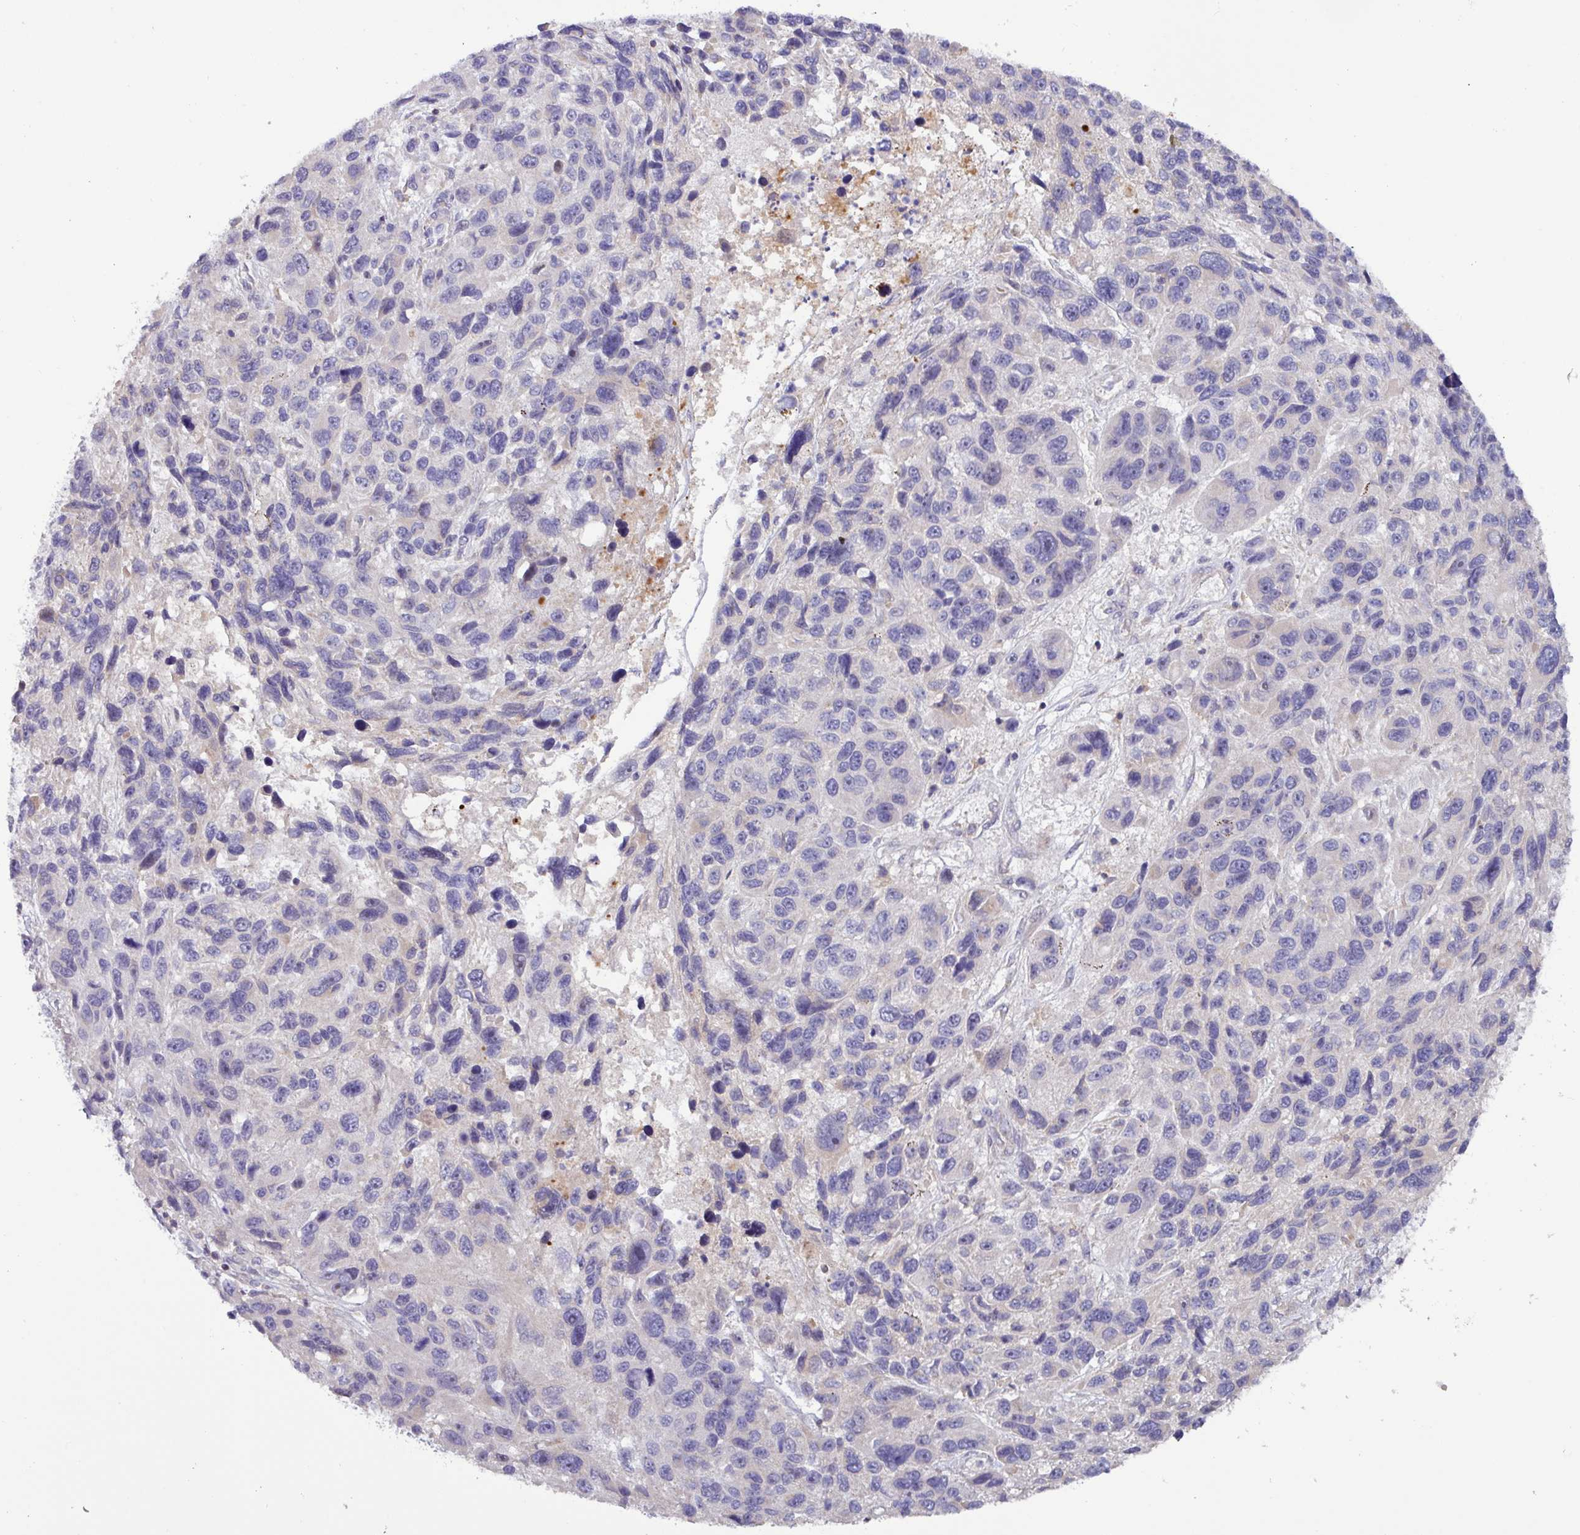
{"staining": {"intensity": "negative", "quantity": "none", "location": "none"}, "tissue": "melanoma", "cell_type": "Tumor cells", "image_type": "cancer", "snomed": [{"axis": "morphology", "description": "Malignant melanoma, NOS"}, {"axis": "topography", "description": "Skin"}], "caption": "Immunohistochemistry (IHC) histopathology image of malignant melanoma stained for a protein (brown), which demonstrates no expression in tumor cells.", "gene": "TNFSF12", "patient": {"sex": "male", "age": 53}}